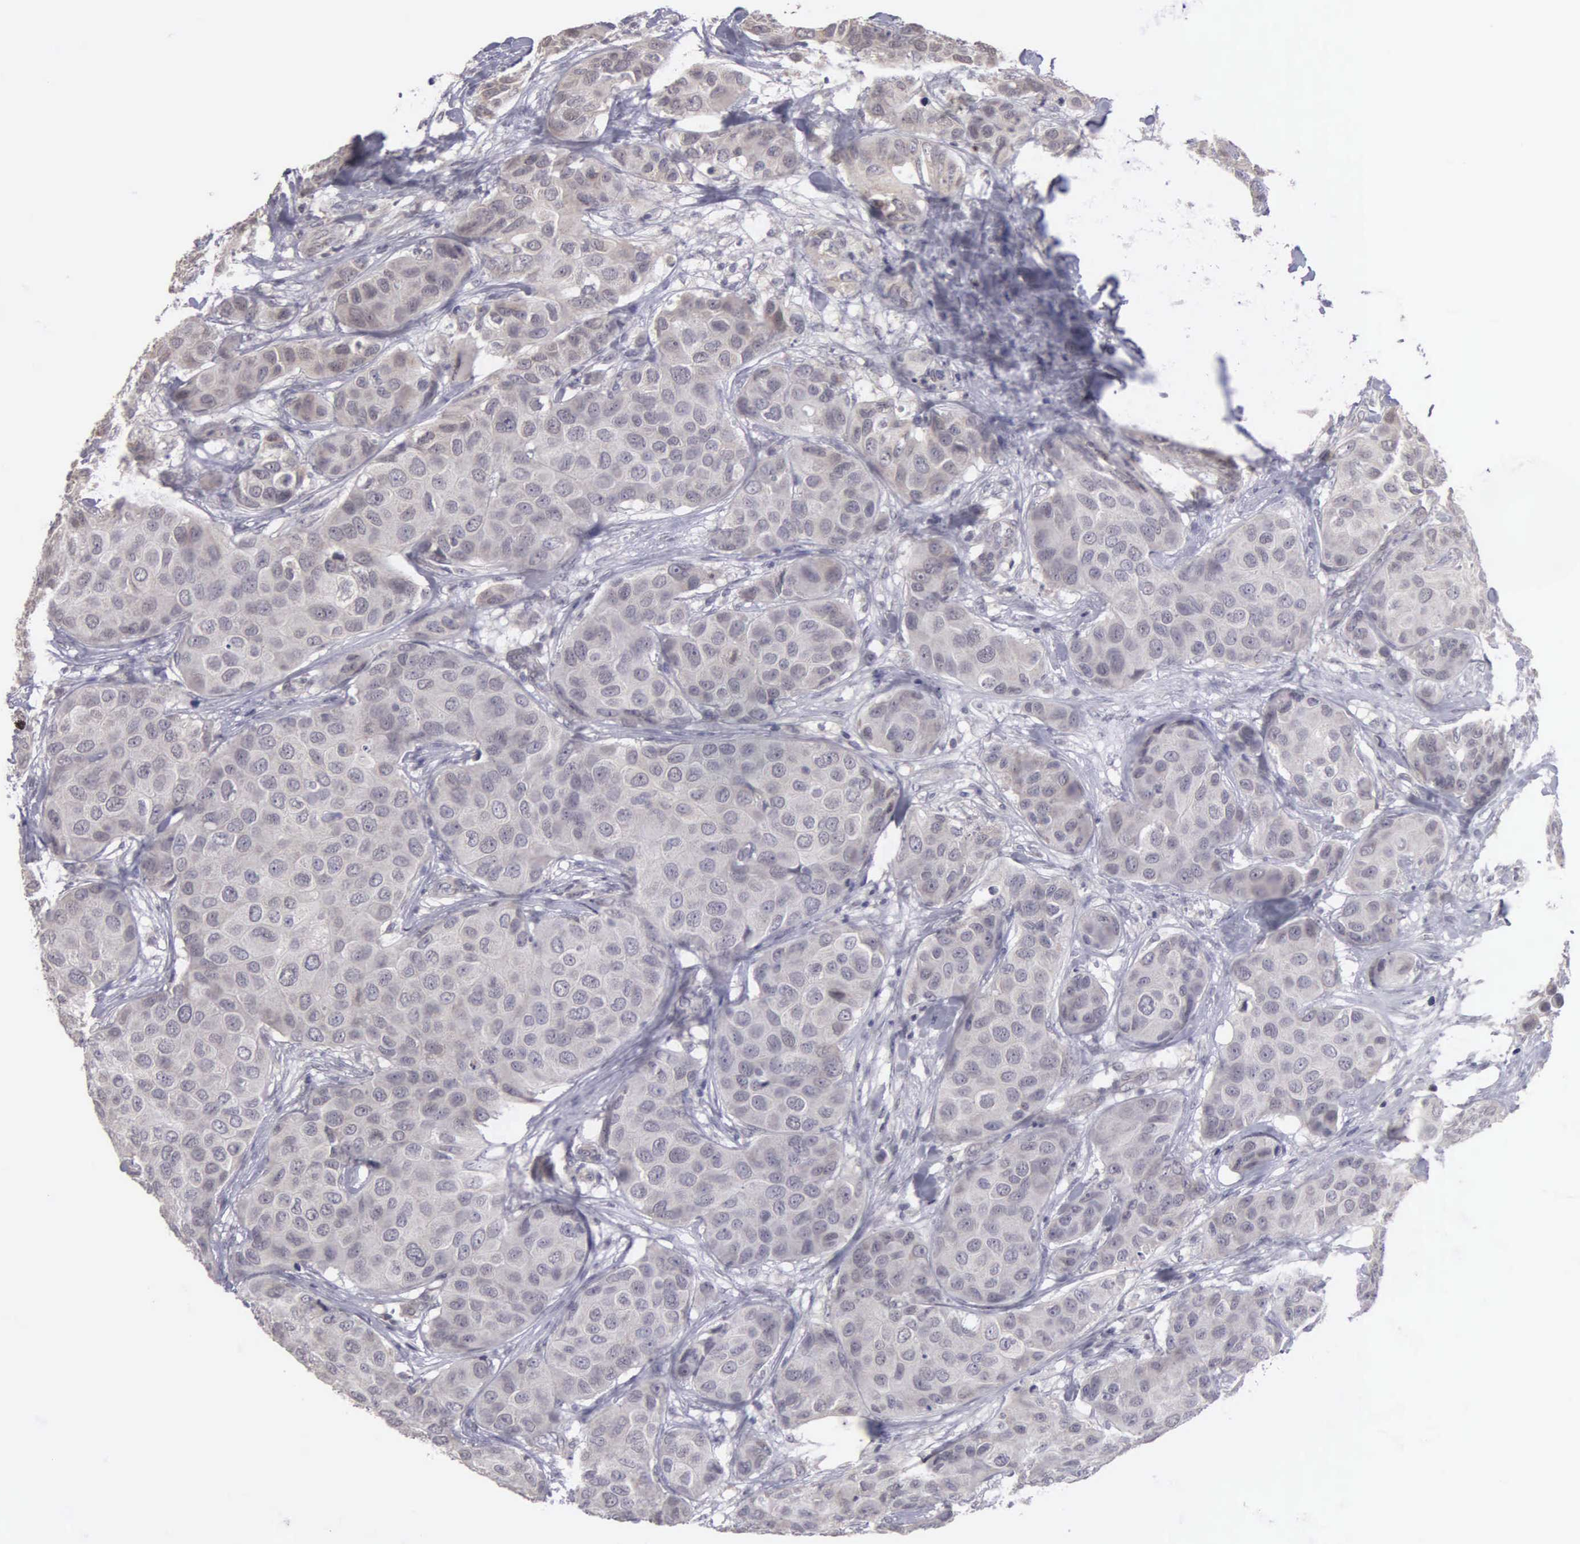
{"staining": {"intensity": "weak", "quantity": "25%-75%", "location": "cytoplasmic/membranous"}, "tissue": "breast cancer", "cell_type": "Tumor cells", "image_type": "cancer", "snomed": [{"axis": "morphology", "description": "Duct carcinoma"}, {"axis": "topography", "description": "Breast"}], "caption": "Immunohistochemical staining of human breast infiltrating ductal carcinoma displays weak cytoplasmic/membranous protein positivity in about 25%-75% of tumor cells. The protein of interest is stained brown, and the nuclei are stained in blue (DAB IHC with brightfield microscopy, high magnification).", "gene": "BRD1", "patient": {"sex": "female", "age": 68}}